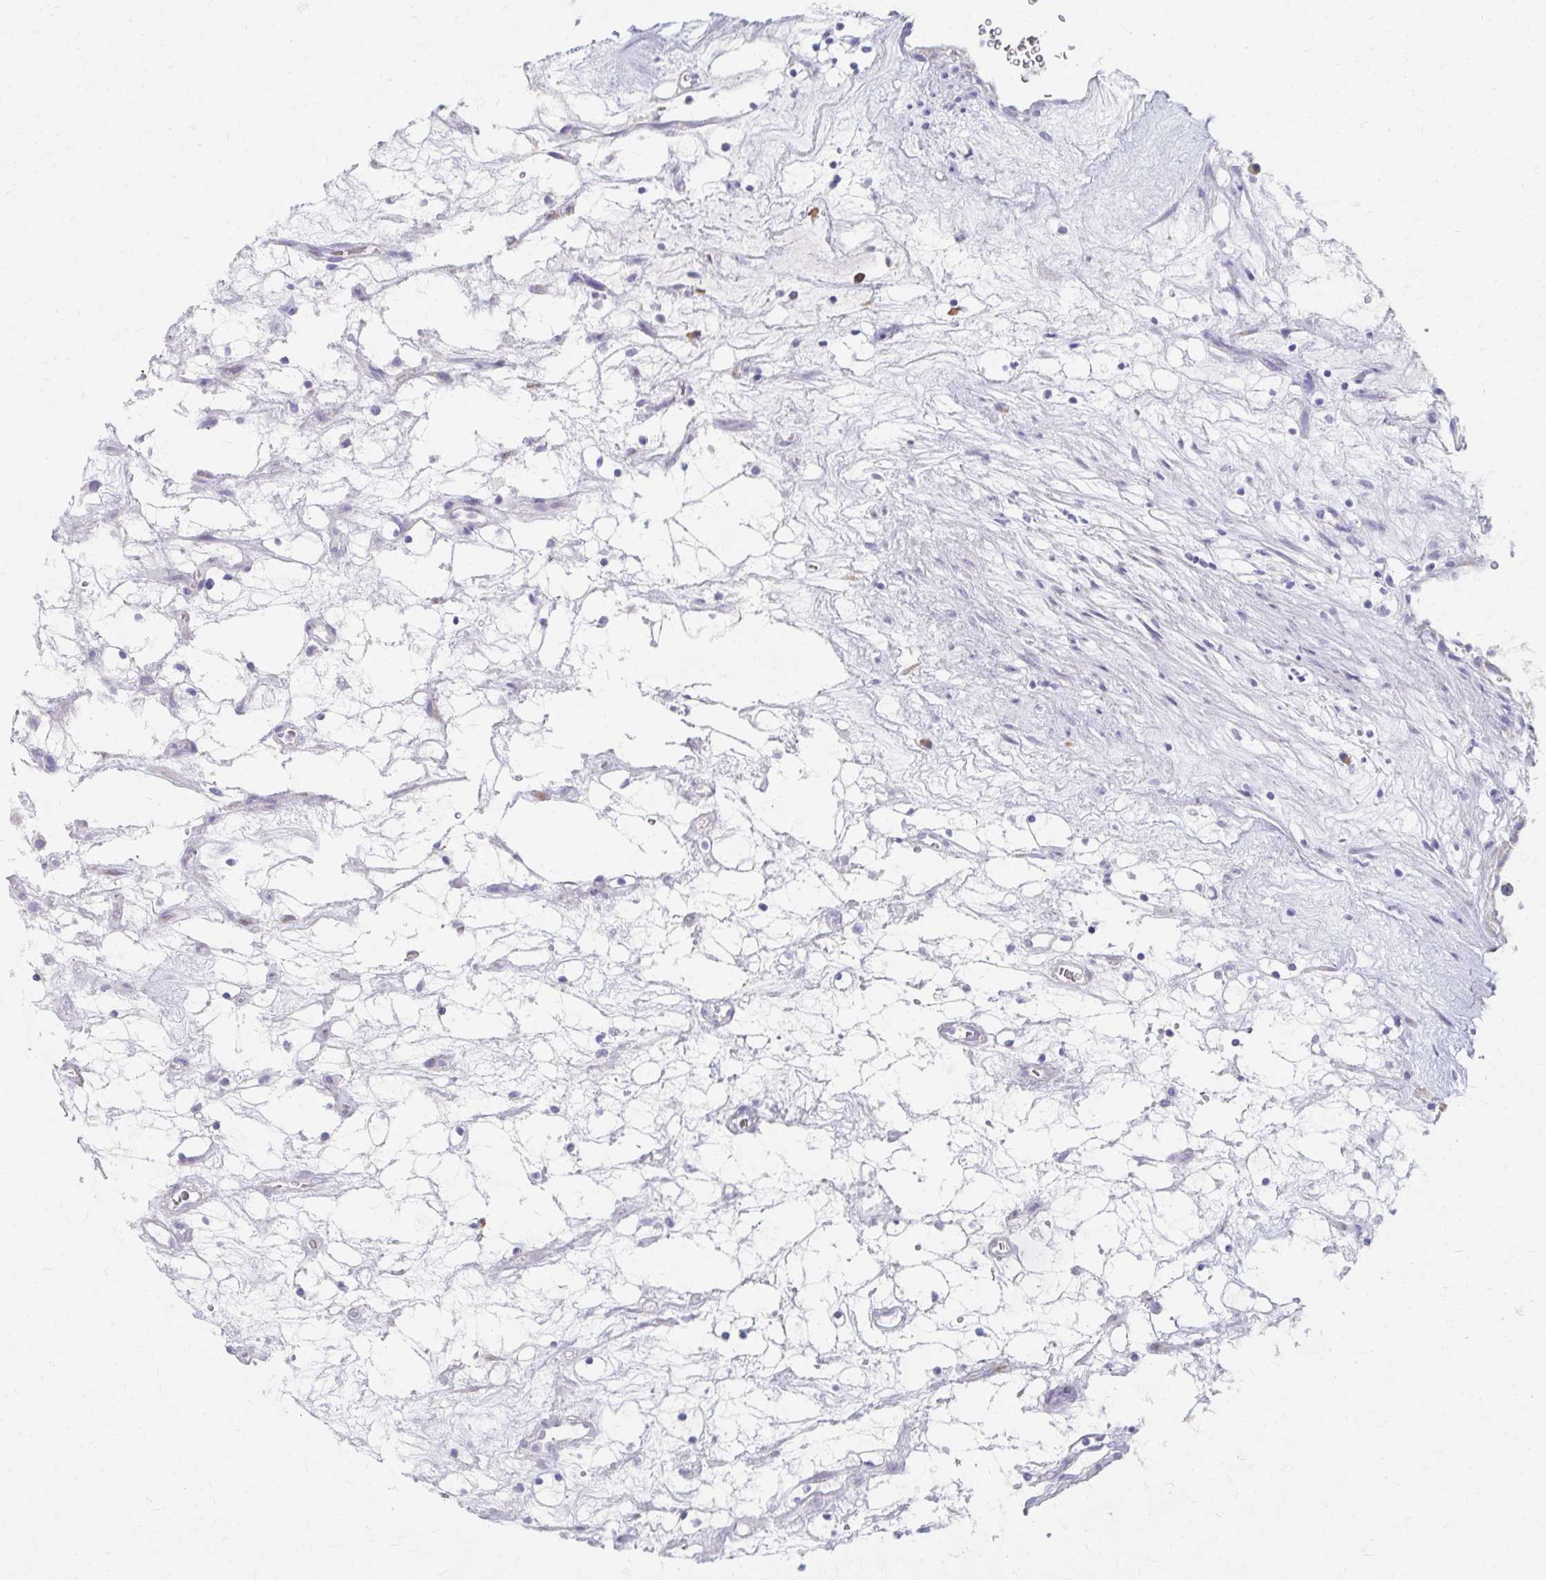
{"staining": {"intensity": "negative", "quantity": "none", "location": "none"}, "tissue": "renal cancer", "cell_type": "Tumor cells", "image_type": "cancer", "snomed": [{"axis": "morphology", "description": "Adenocarcinoma, NOS"}, {"axis": "topography", "description": "Kidney"}], "caption": "There is no significant expression in tumor cells of adenocarcinoma (renal).", "gene": "MYLK2", "patient": {"sex": "female", "age": 69}}